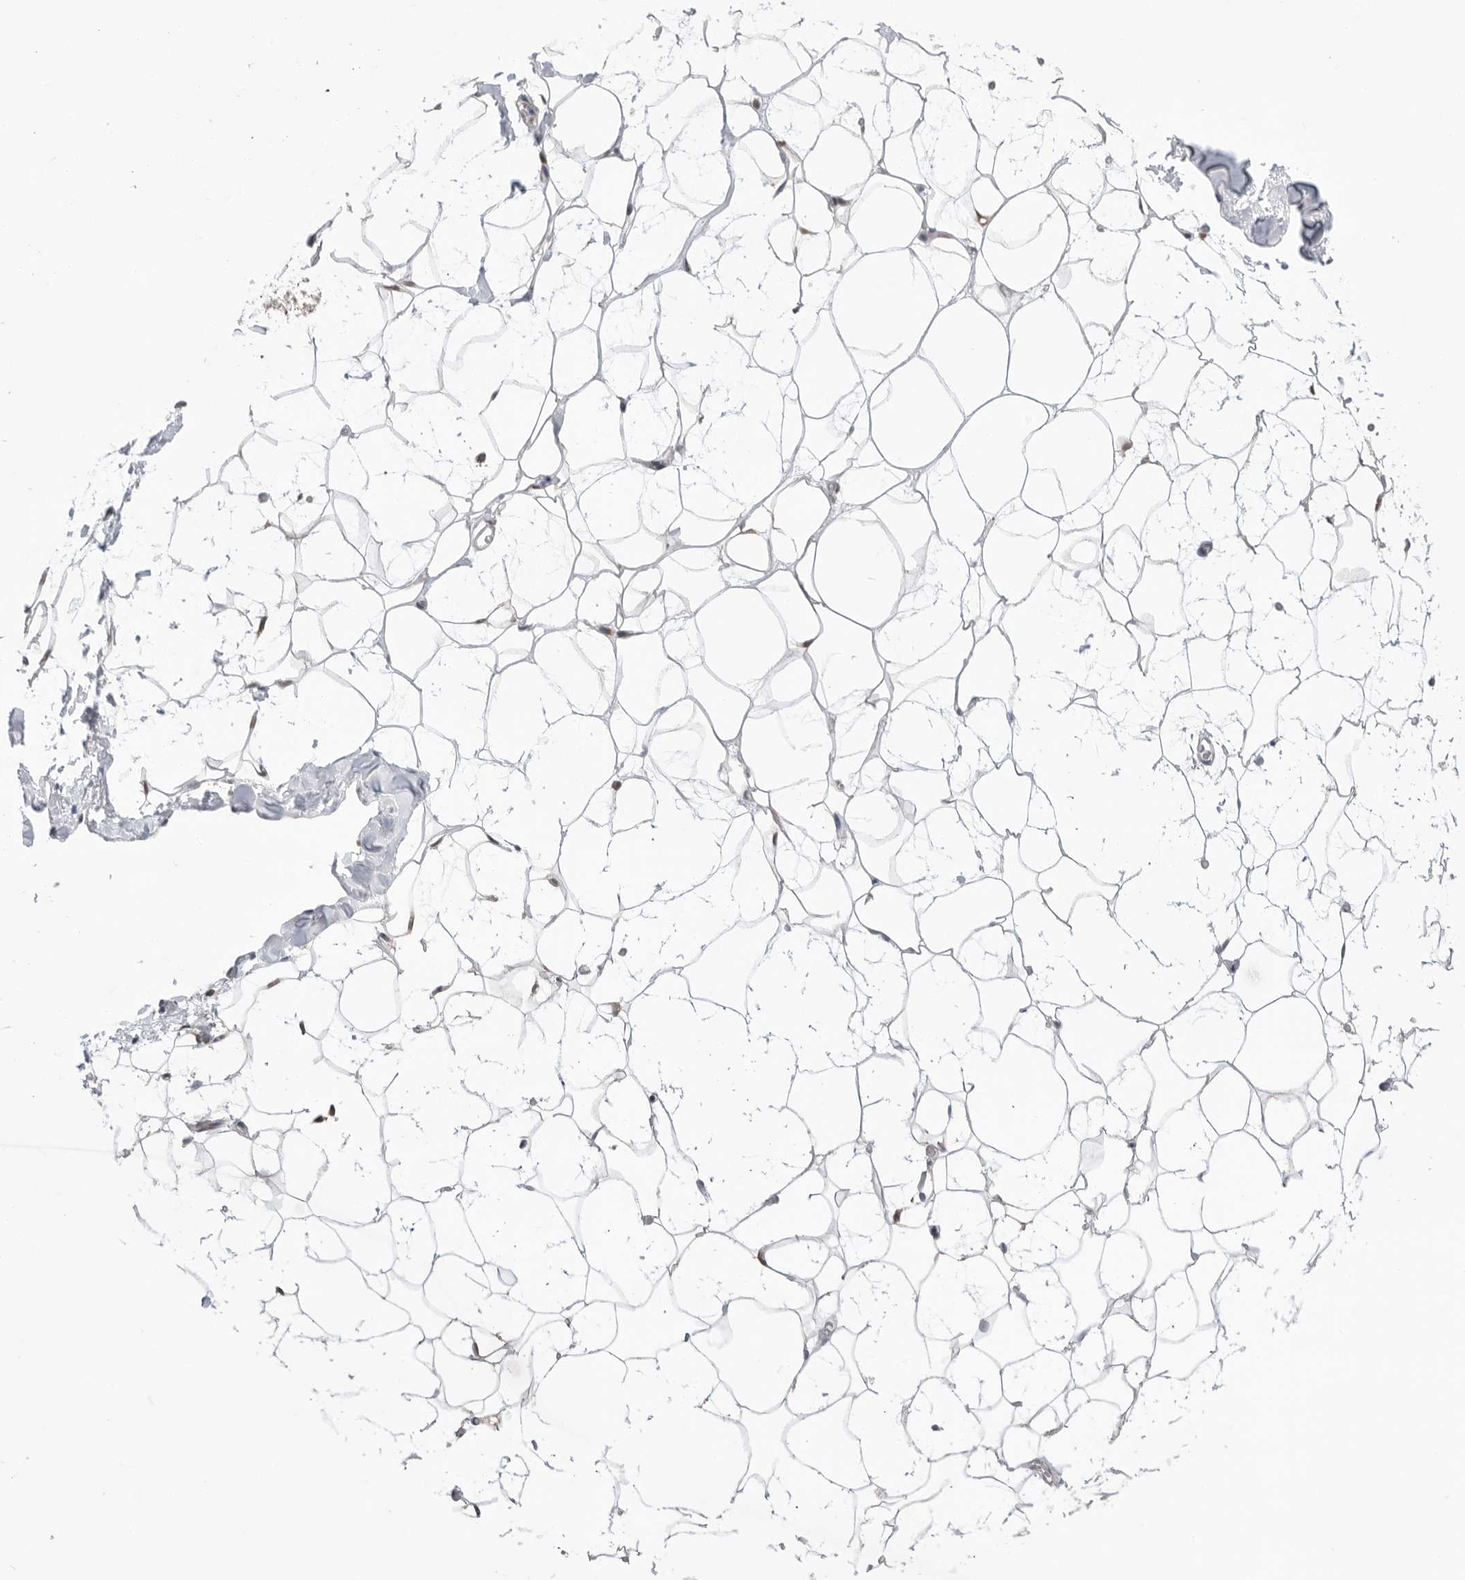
{"staining": {"intensity": "weak", "quantity": ">75%", "location": "cytoplasmic/membranous"}, "tissue": "adipose tissue", "cell_type": "Adipocytes", "image_type": "normal", "snomed": [{"axis": "morphology", "description": "Normal tissue, NOS"}, {"axis": "morphology", "description": "Fibrosis, NOS"}, {"axis": "topography", "description": "Breast"}, {"axis": "topography", "description": "Adipose tissue"}], "caption": "Immunohistochemistry (IHC) micrograph of unremarkable adipose tissue: human adipose tissue stained using immunohistochemistry reveals low levels of weak protein expression localized specifically in the cytoplasmic/membranous of adipocytes, appearing as a cytoplasmic/membranous brown color.", "gene": "DCAF8", "patient": {"sex": "female", "age": 39}}